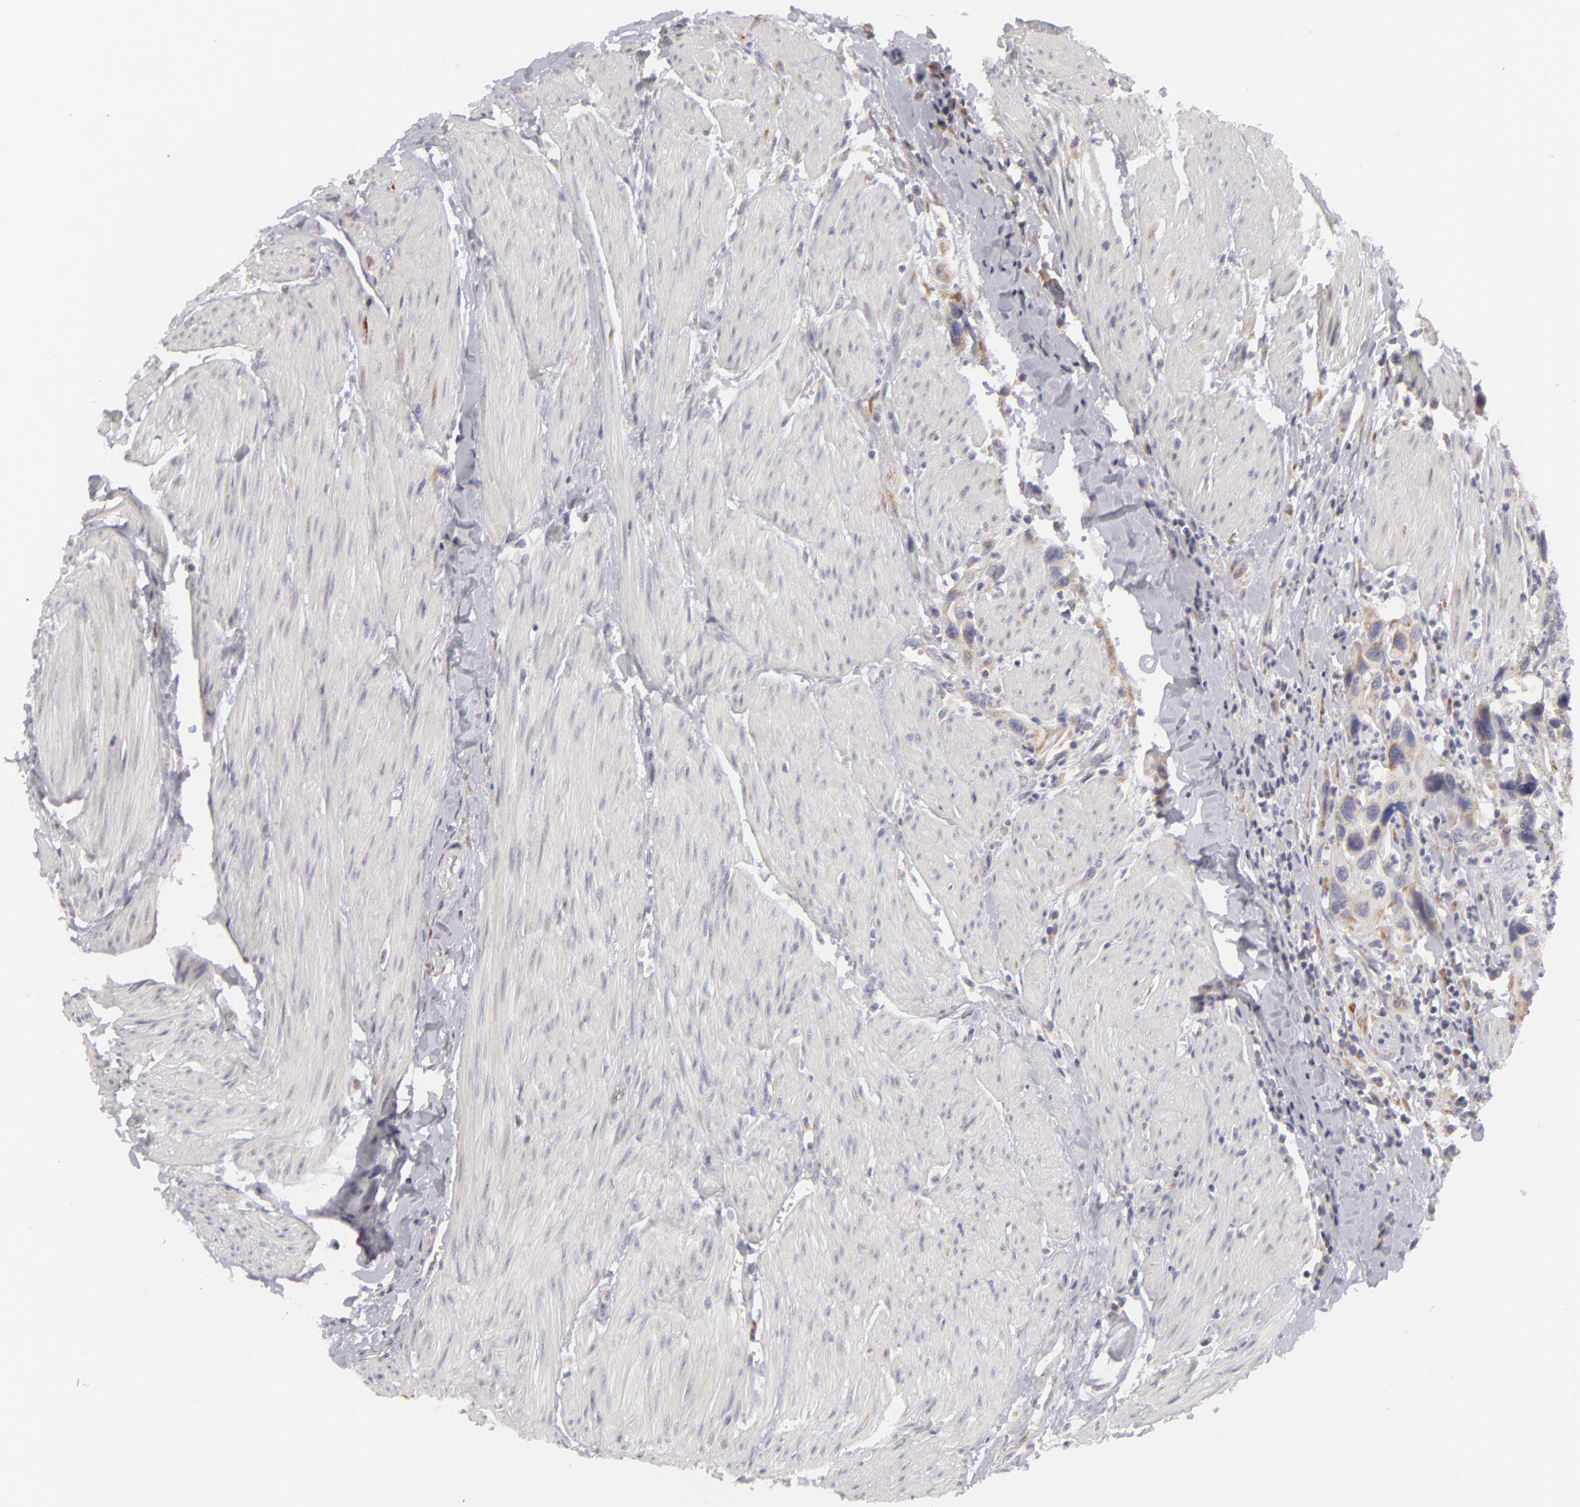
{"staining": {"intensity": "weak", "quantity": ">75%", "location": "cytoplasmic/membranous"}, "tissue": "urothelial cancer", "cell_type": "Tumor cells", "image_type": "cancer", "snomed": [{"axis": "morphology", "description": "Urothelial carcinoma, High grade"}, {"axis": "topography", "description": "Urinary bladder"}], "caption": "A high-resolution micrograph shows immunohistochemistry staining of high-grade urothelial carcinoma, which demonstrates weak cytoplasmic/membranous positivity in about >75% of tumor cells.", "gene": "ATP2B3", "patient": {"sex": "male", "age": 66}}